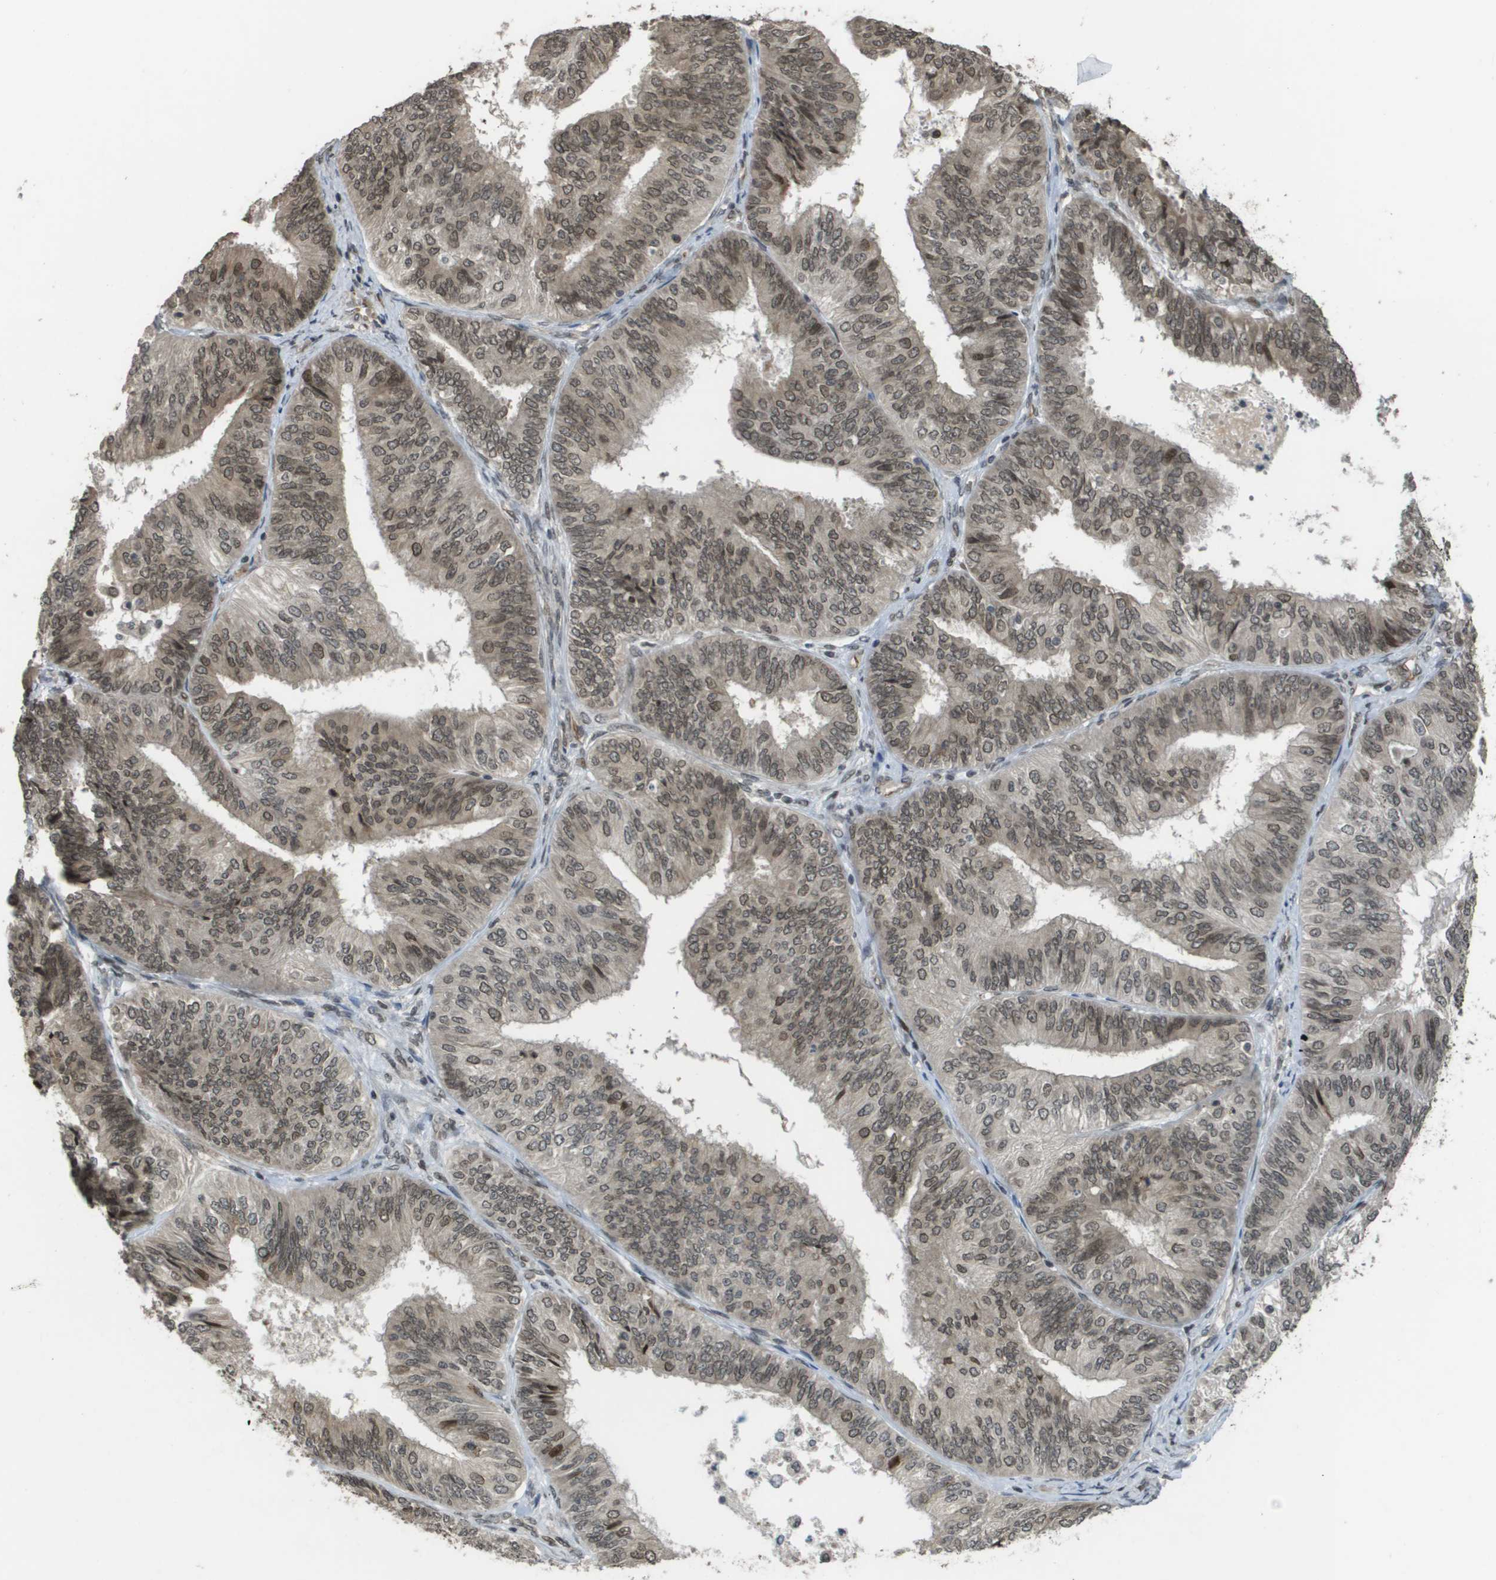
{"staining": {"intensity": "weak", "quantity": ">75%", "location": "cytoplasmic/membranous,nuclear"}, "tissue": "endometrial cancer", "cell_type": "Tumor cells", "image_type": "cancer", "snomed": [{"axis": "morphology", "description": "Adenocarcinoma, NOS"}, {"axis": "topography", "description": "Endometrium"}], "caption": "Weak cytoplasmic/membranous and nuclear expression is identified in about >75% of tumor cells in adenocarcinoma (endometrial).", "gene": "KAT5", "patient": {"sex": "female", "age": 58}}